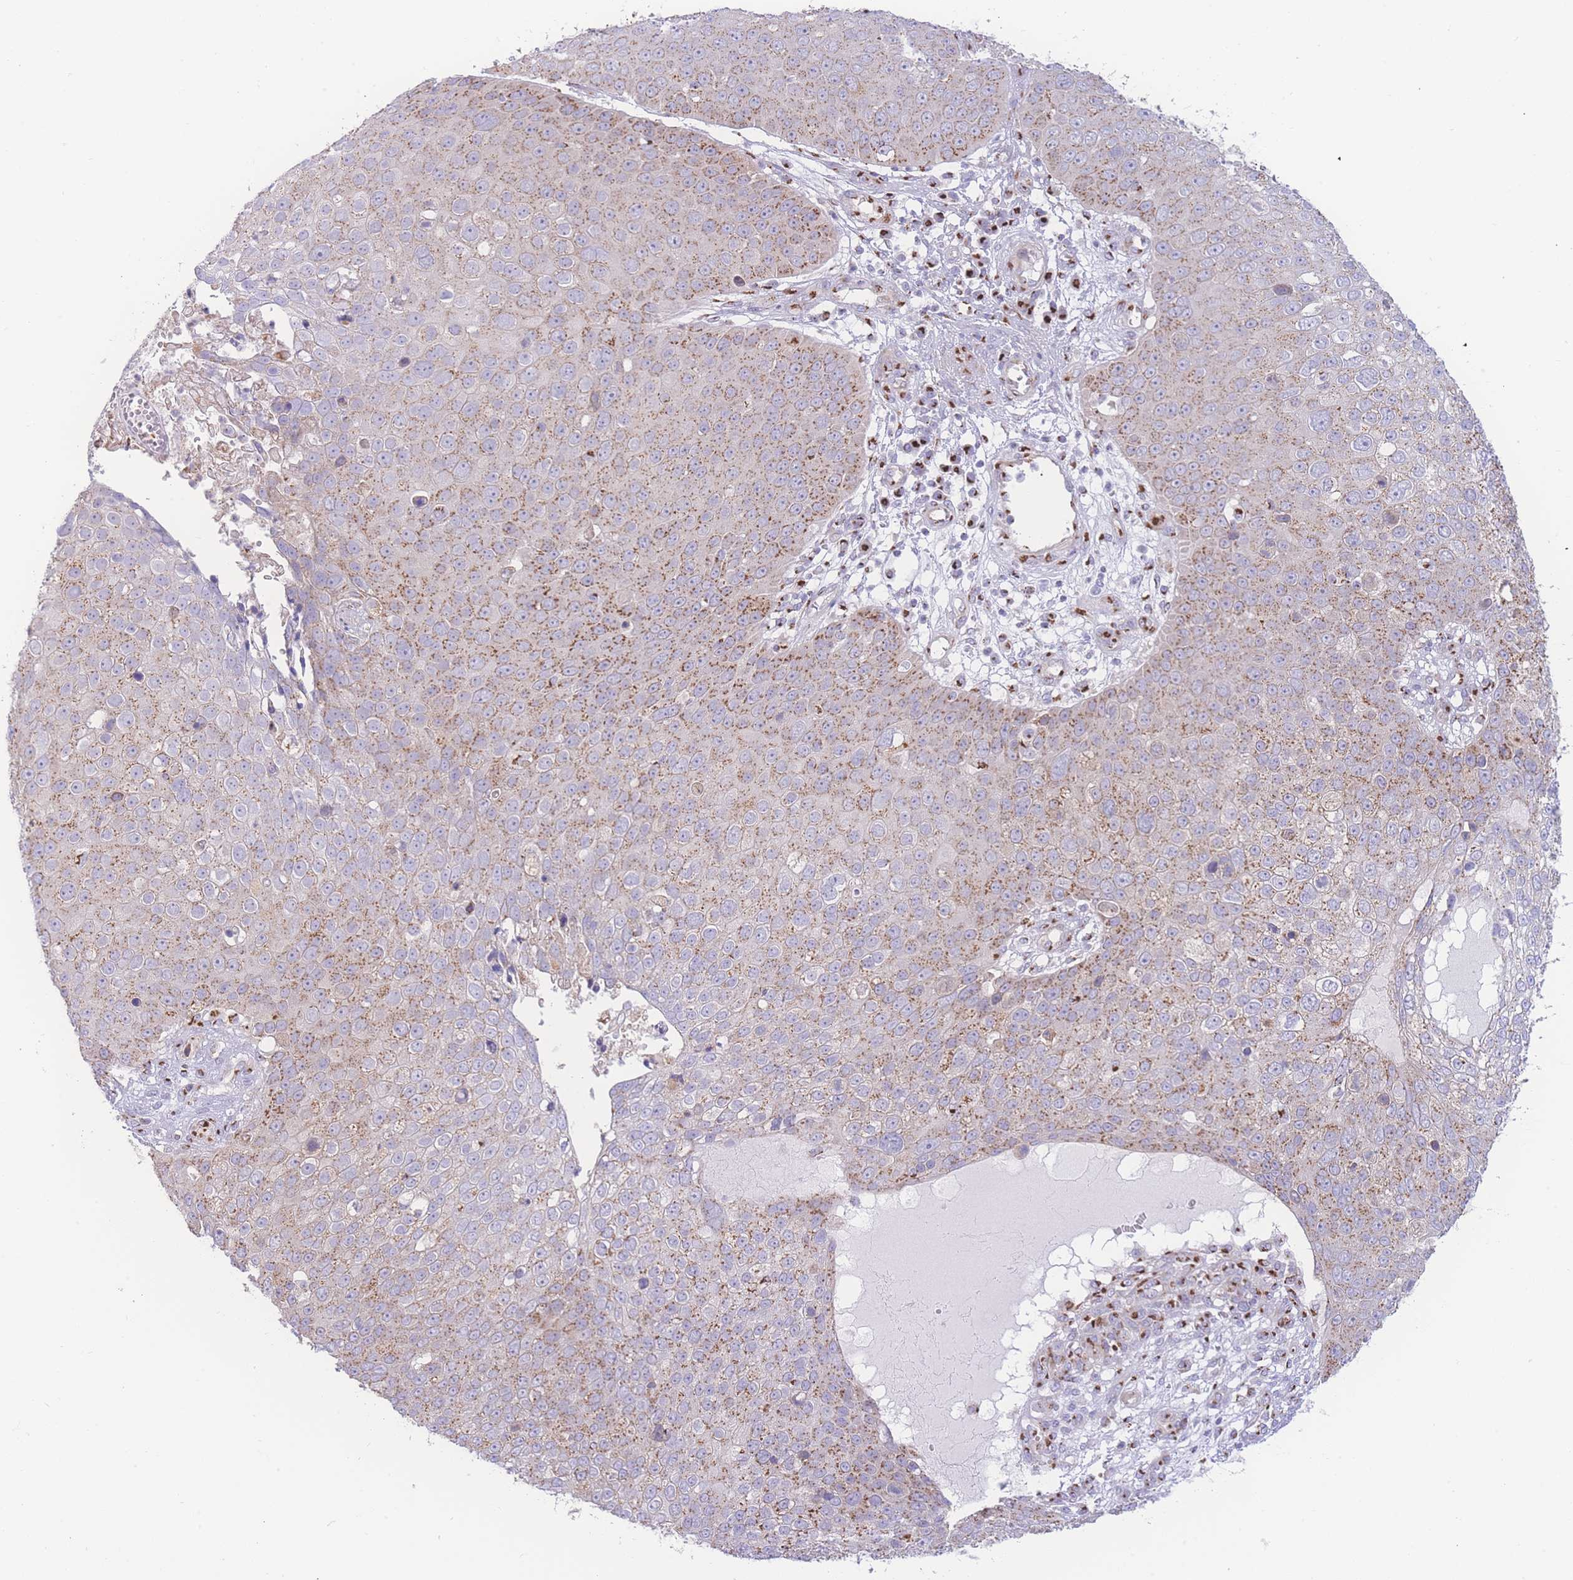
{"staining": {"intensity": "moderate", "quantity": ">75%", "location": "cytoplasmic/membranous"}, "tissue": "skin cancer", "cell_type": "Tumor cells", "image_type": "cancer", "snomed": [{"axis": "morphology", "description": "Squamous cell carcinoma, NOS"}, {"axis": "topography", "description": "Skin"}], "caption": "DAB immunohistochemical staining of human skin cancer (squamous cell carcinoma) reveals moderate cytoplasmic/membranous protein expression in approximately >75% of tumor cells.", "gene": "GOLM2", "patient": {"sex": "male", "age": 71}}